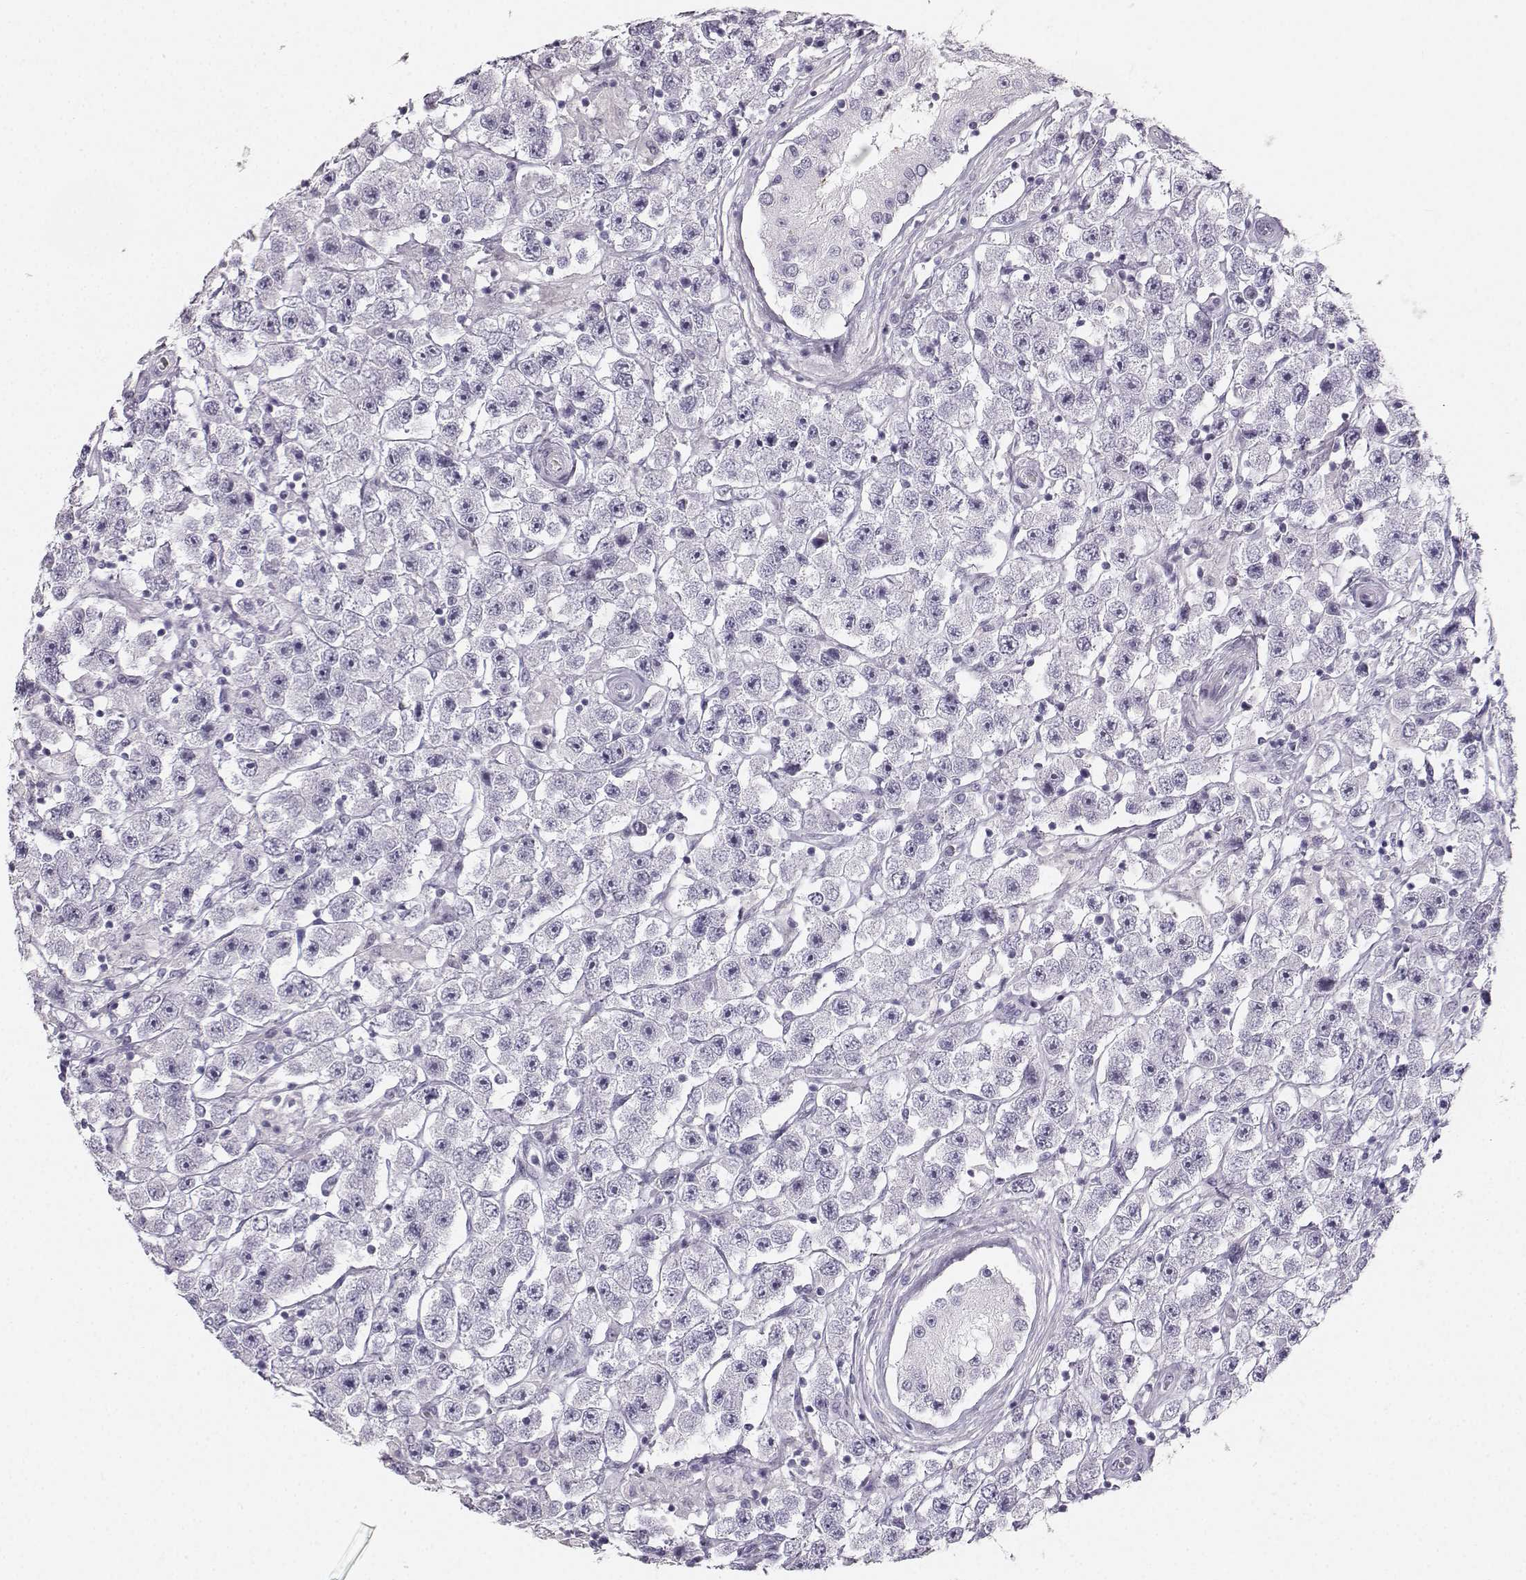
{"staining": {"intensity": "negative", "quantity": "none", "location": "none"}, "tissue": "testis cancer", "cell_type": "Tumor cells", "image_type": "cancer", "snomed": [{"axis": "morphology", "description": "Seminoma, NOS"}, {"axis": "topography", "description": "Testis"}], "caption": "An IHC micrograph of testis cancer (seminoma) is shown. There is no staining in tumor cells of testis cancer (seminoma).", "gene": "CASR", "patient": {"sex": "male", "age": 45}}